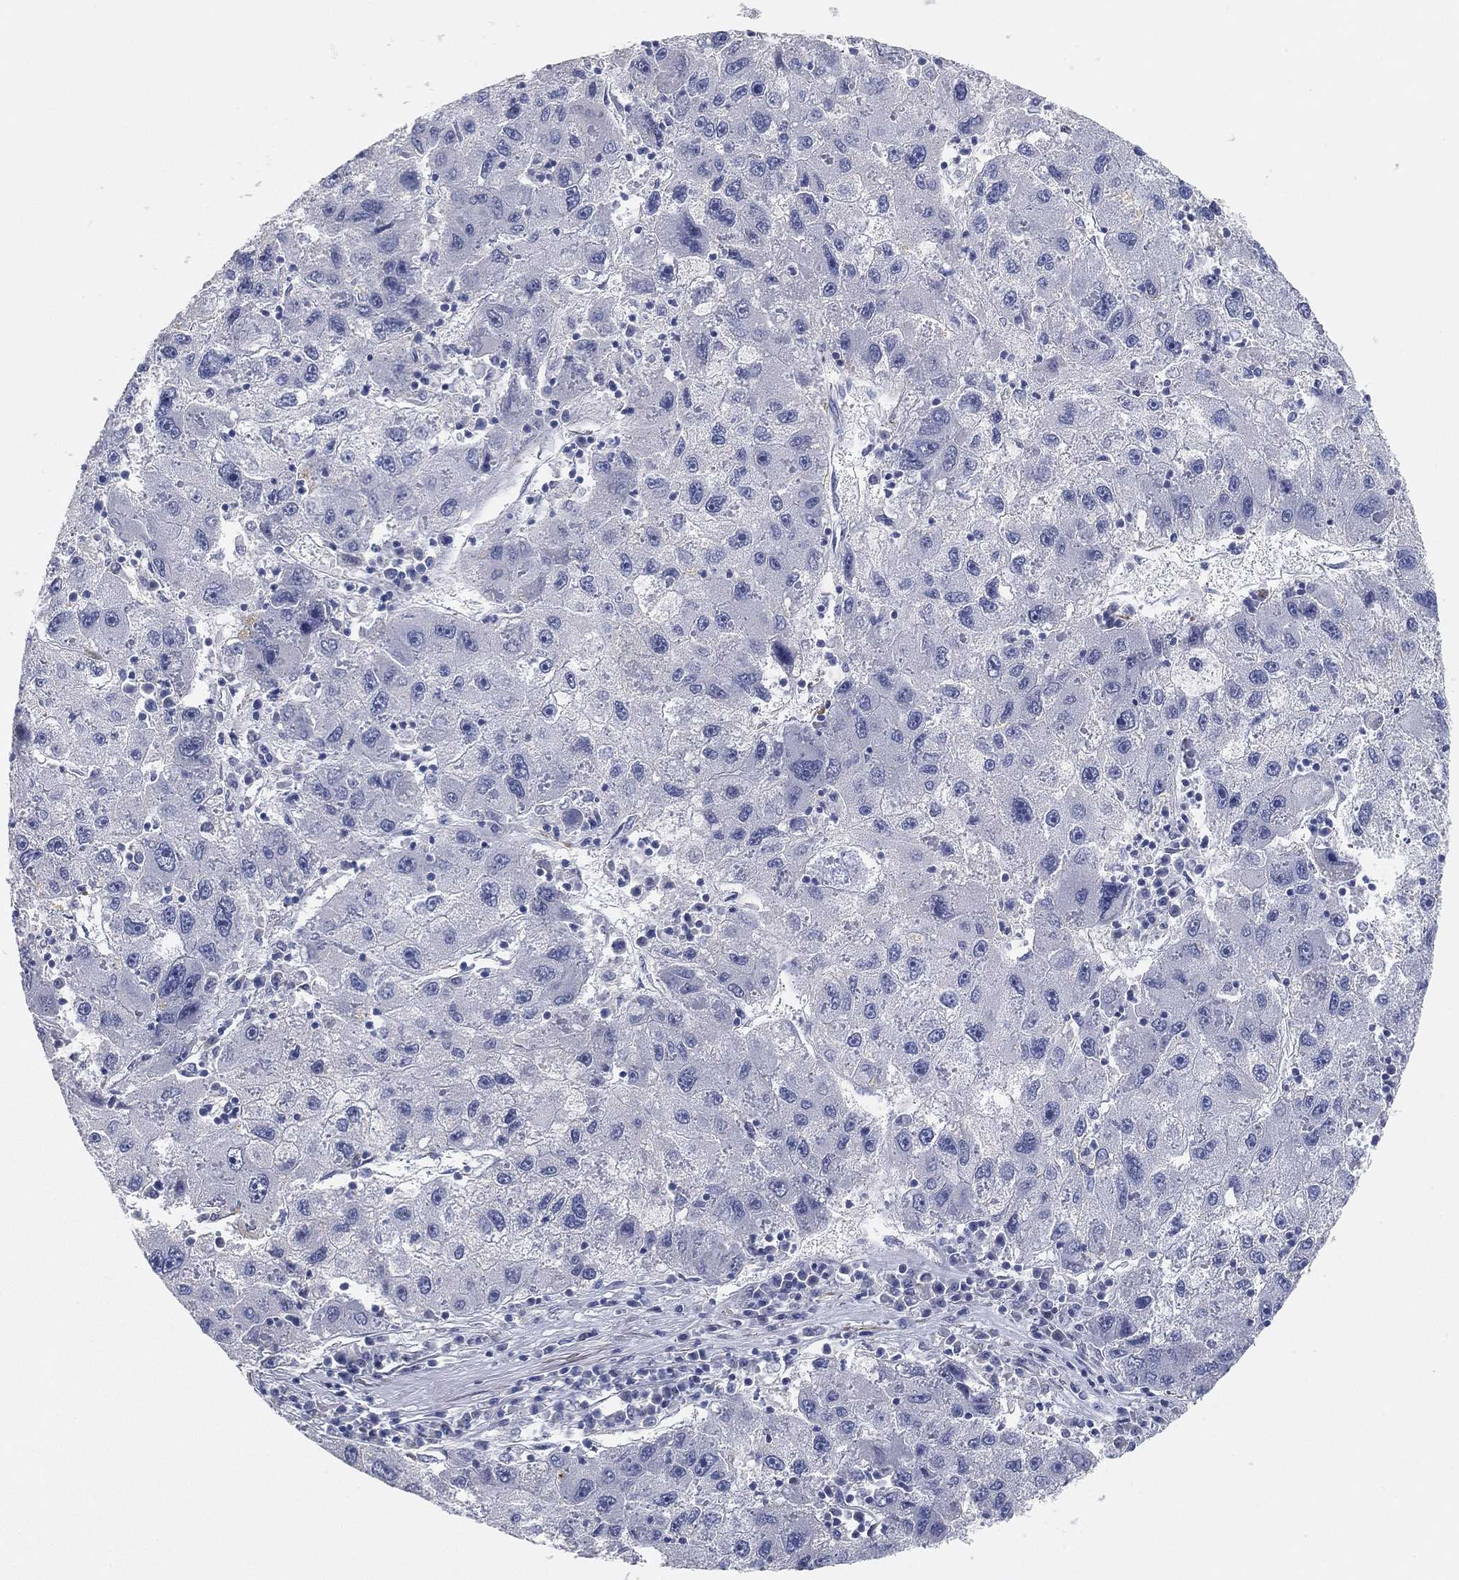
{"staining": {"intensity": "negative", "quantity": "none", "location": "none"}, "tissue": "liver cancer", "cell_type": "Tumor cells", "image_type": "cancer", "snomed": [{"axis": "morphology", "description": "Carcinoma, Hepatocellular, NOS"}, {"axis": "topography", "description": "Liver"}], "caption": "DAB immunohistochemical staining of liver cancer shows no significant expression in tumor cells.", "gene": "GPR61", "patient": {"sex": "male", "age": 75}}